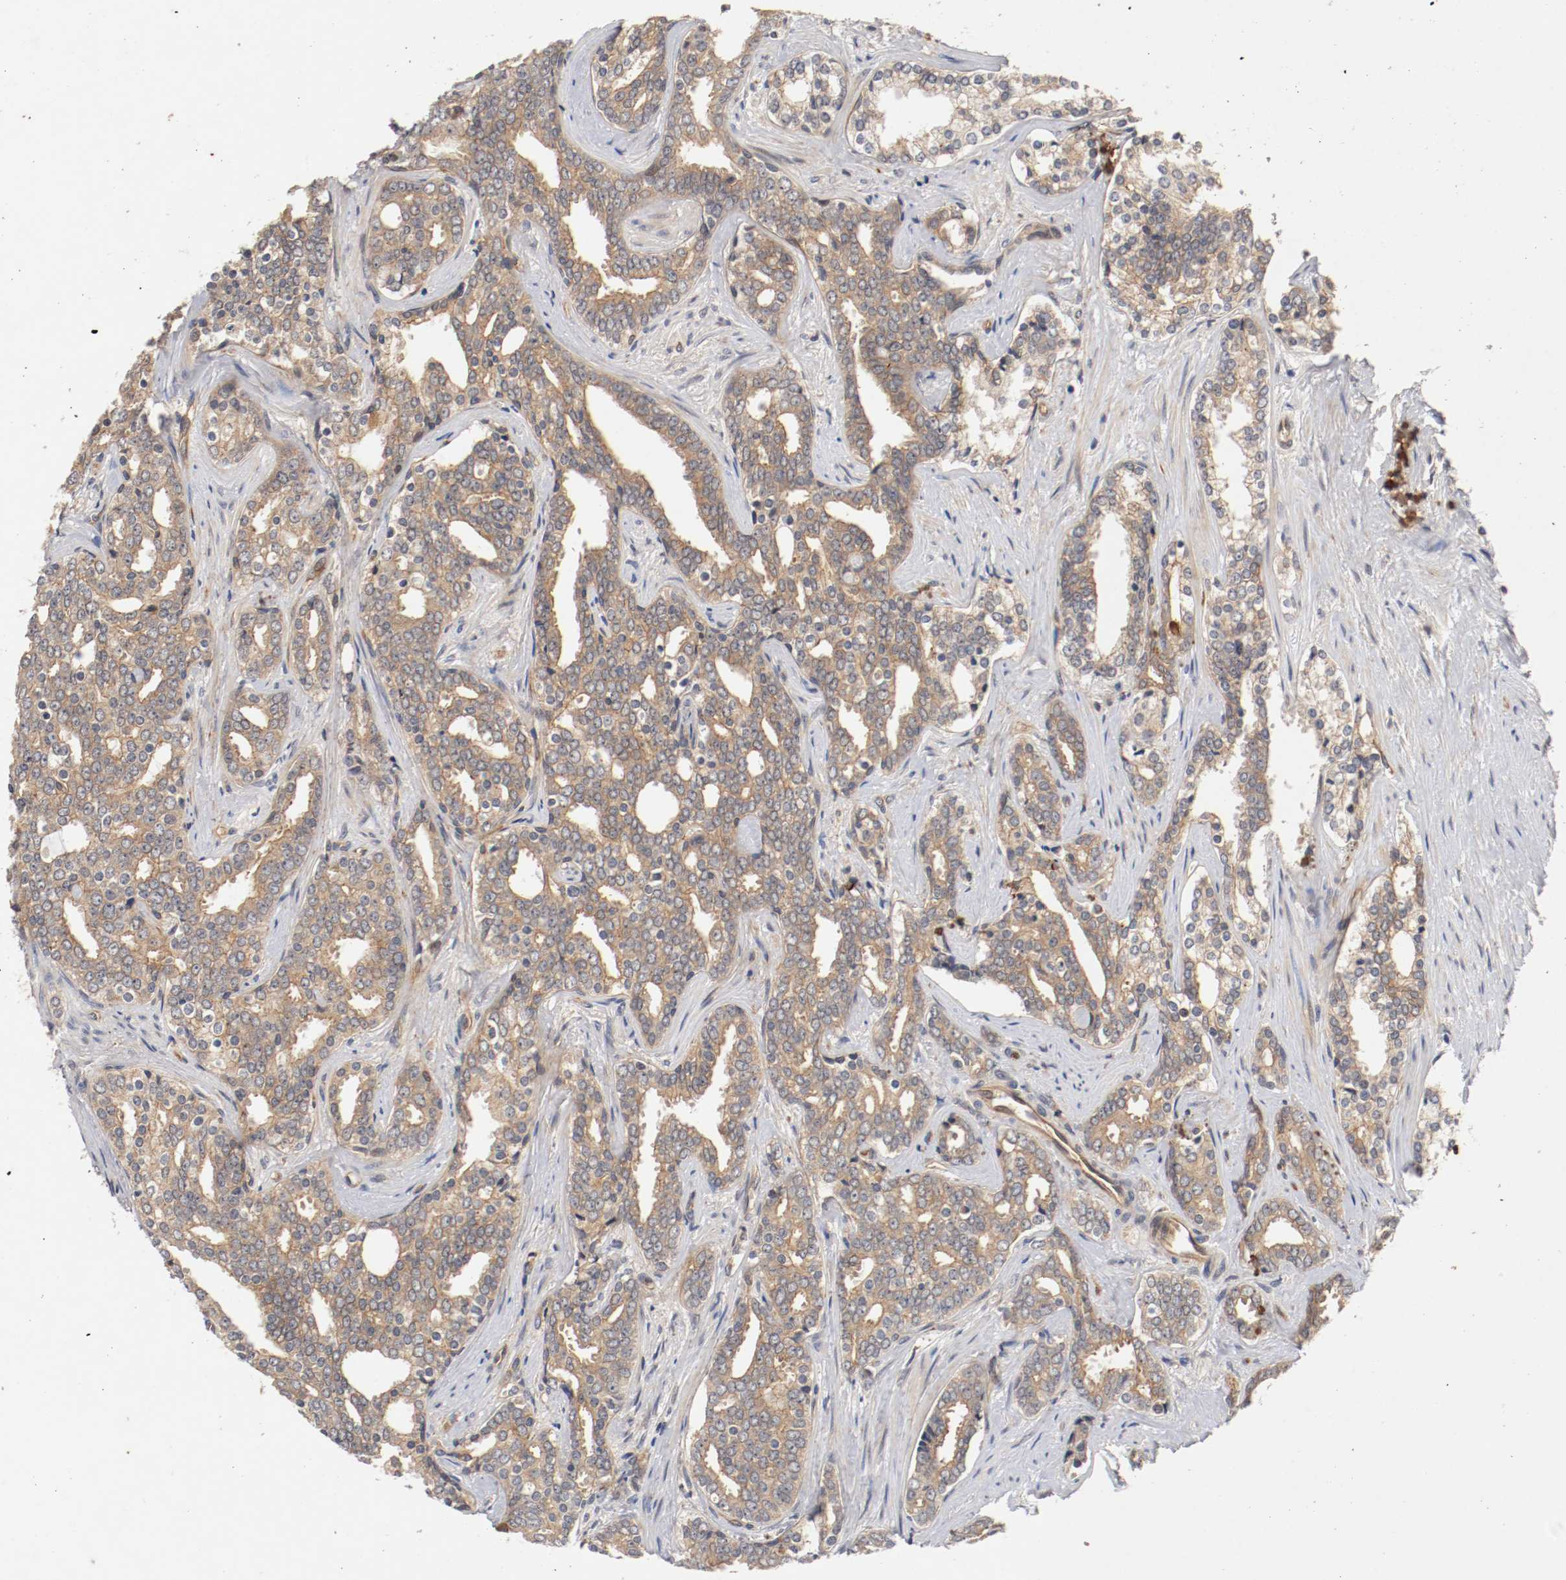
{"staining": {"intensity": "moderate", "quantity": ">75%", "location": "cytoplasmic/membranous"}, "tissue": "prostate cancer", "cell_type": "Tumor cells", "image_type": "cancer", "snomed": [{"axis": "morphology", "description": "Adenocarcinoma, High grade"}, {"axis": "topography", "description": "Prostate"}], "caption": "Immunohistochemical staining of prostate cancer shows moderate cytoplasmic/membranous protein expression in approximately >75% of tumor cells.", "gene": "TYK2", "patient": {"sex": "male", "age": 67}}